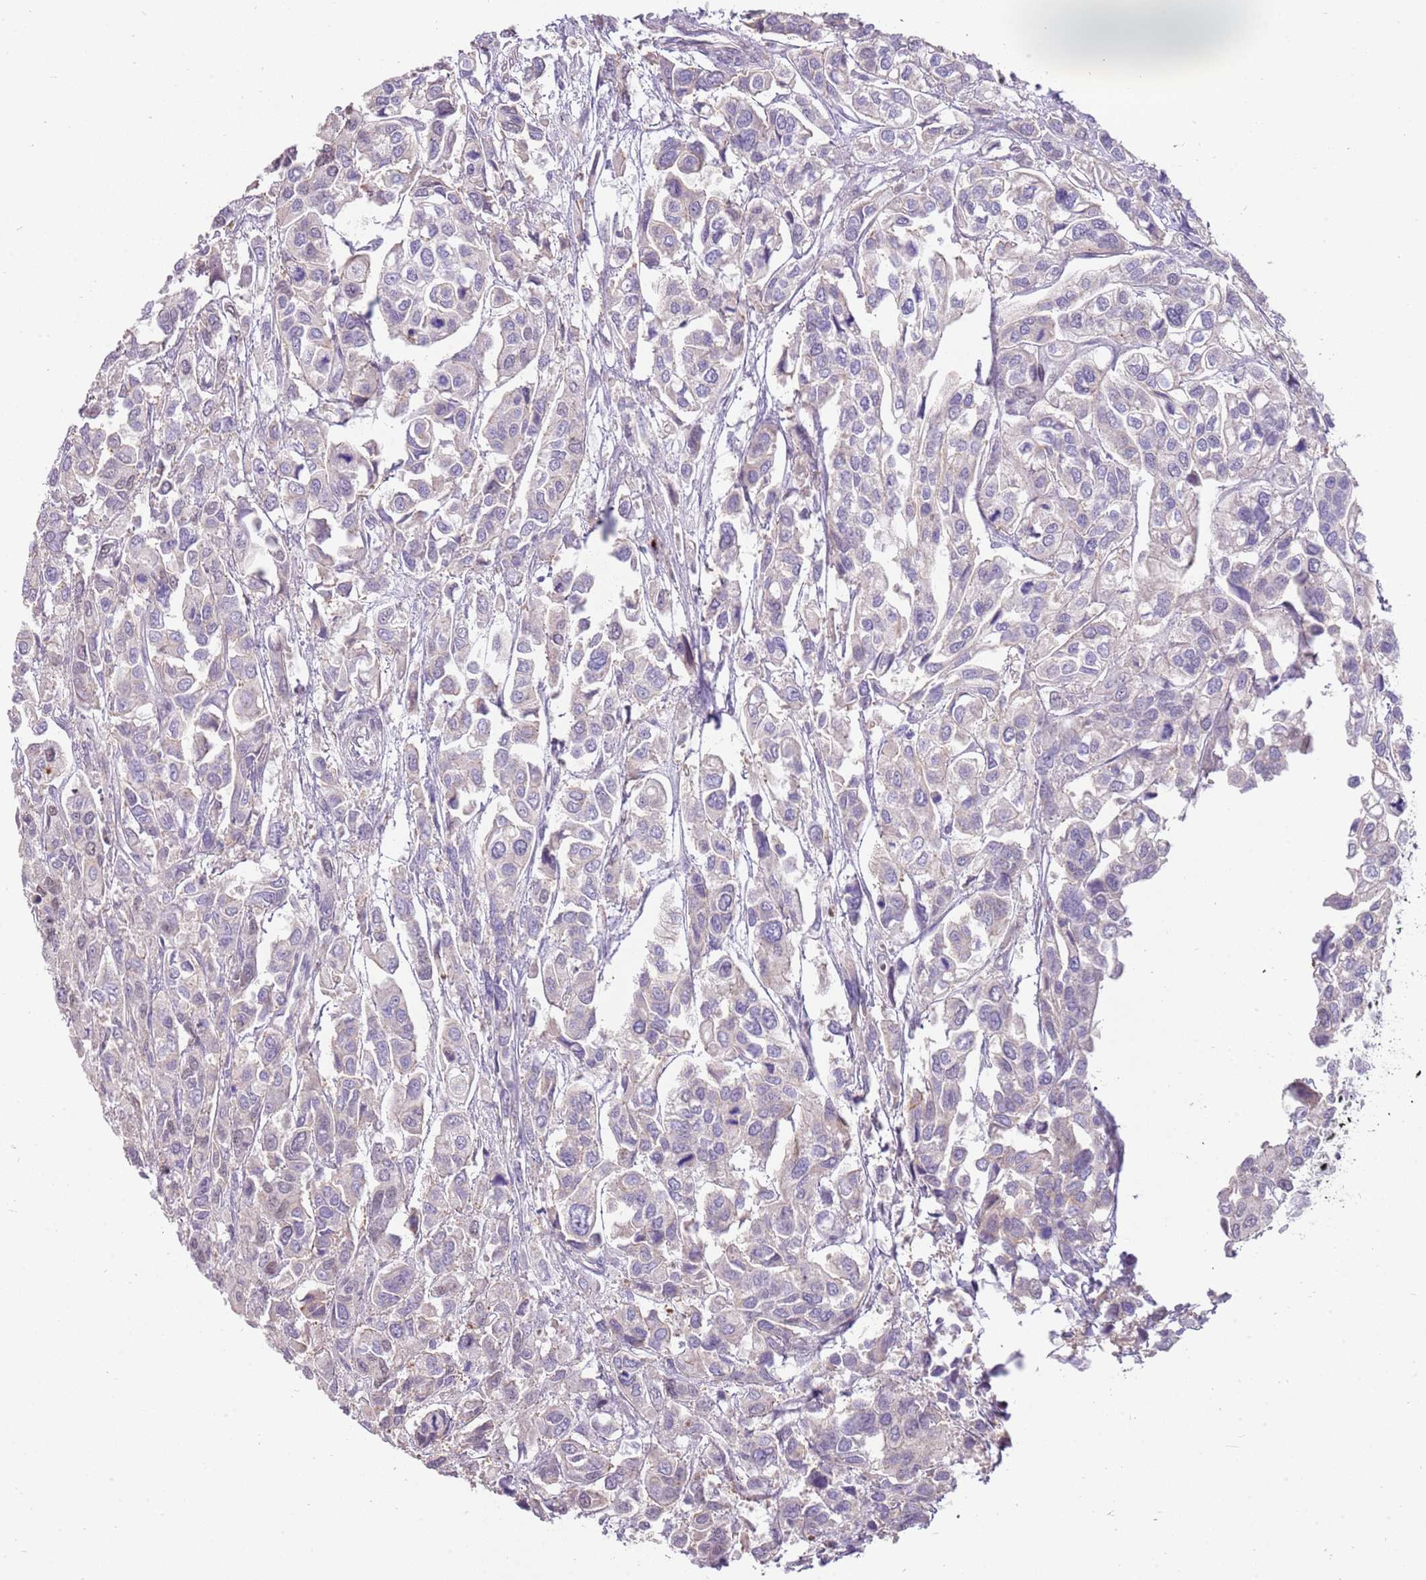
{"staining": {"intensity": "negative", "quantity": "none", "location": "none"}, "tissue": "urothelial cancer", "cell_type": "Tumor cells", "image_type": "cancer", "snomed": [{"axis": "morphology", "description": "Urothelial carcinoma, High grade"}, {"axis": "topography", "description": "Urinary bladder"}], "caption": "Urothelial carcinoma (high-grade) was stained to show a protein in brown. There is no significant staining in tumor cells.", "gene": "MCUB", "patient": {"sex": "male", "age": 67}}